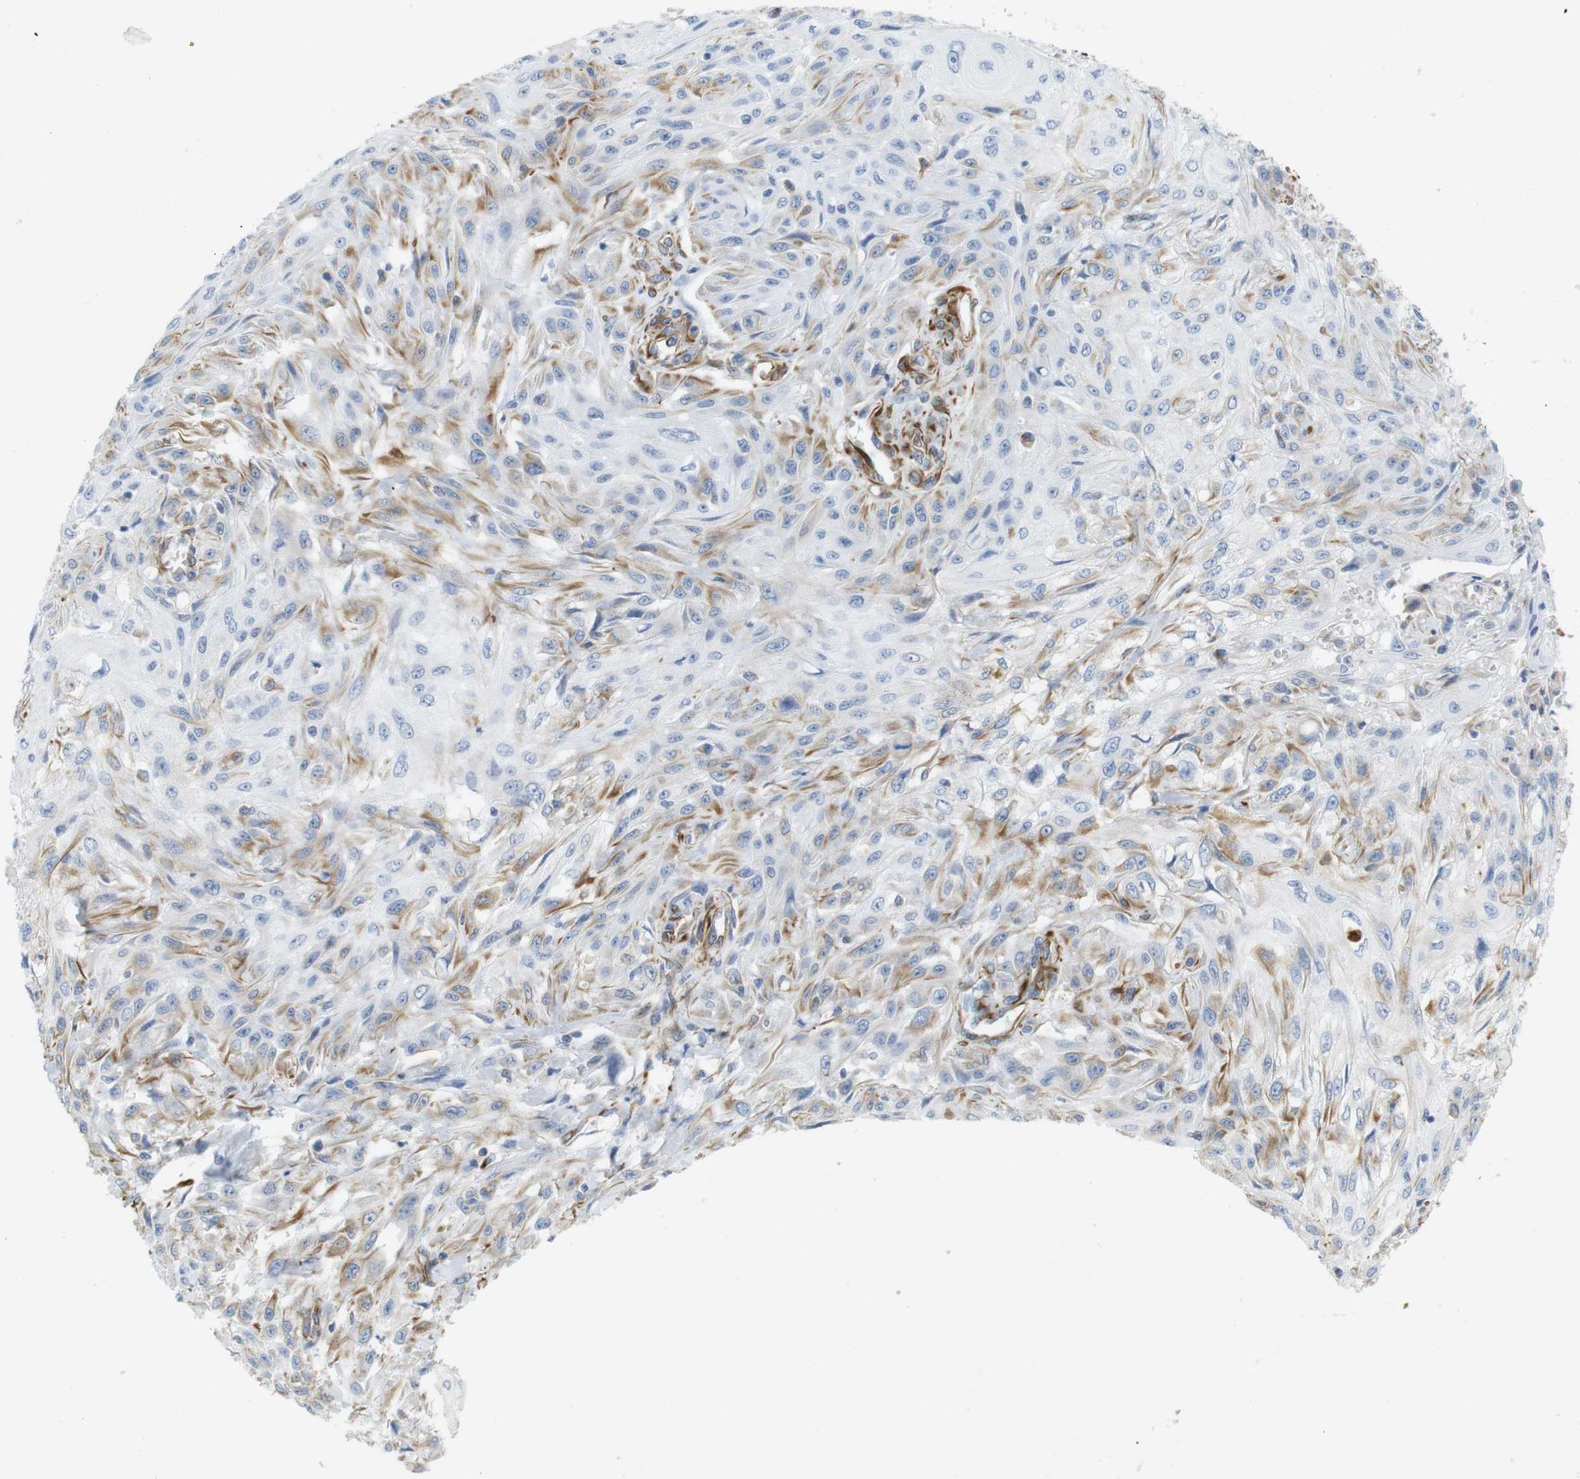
{"staining": {"intensity": "weak", "quantity": "<25%", "location": "cytoplasmic/membranous"}, "tissue": "skin cancer", "cell_type": "Tumor cells", "image_type": "cancer", "snomed": [{"axis": "morphology", "description": "Squamous cell carcinoma, NOS"}, {"axis": "topography", "description": "Skin"}], "caption": "A micrograph of human squamous cell carcinoma (skin) is negative for staining in tumor cells.", "gene": "MS4A10", "patient": {"sex": "male", "age": 75}}